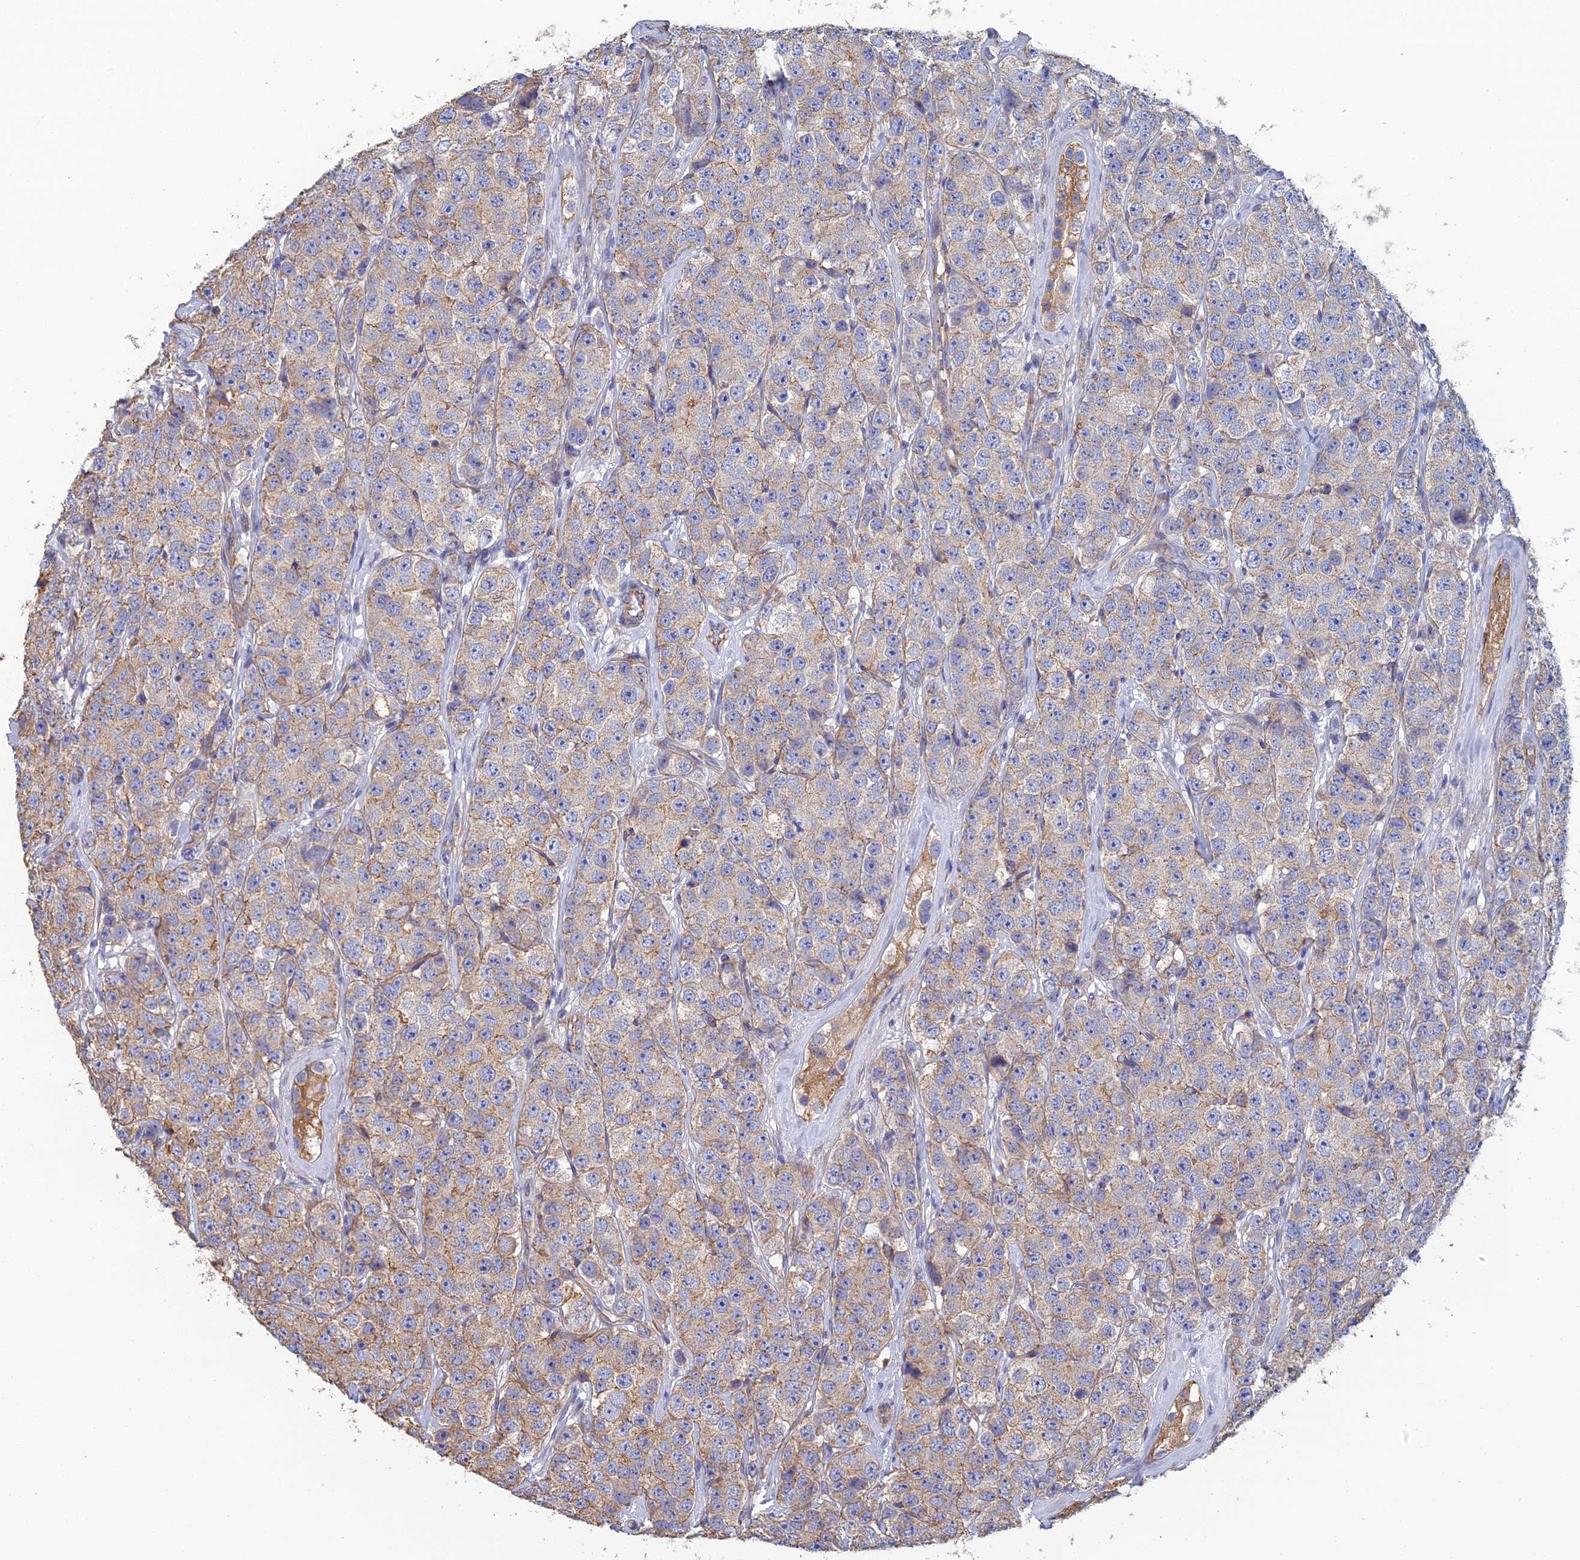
{"staining": {"intensity": "weak", "quantity": "25%-75%", "location": "cytoplasmic/membranous"}, "tissue": "testis cancer", "cell_type": "Tumor cells", "image_type": "cancer", "snomed": [{"axis": "morphology", "description": "Seminoma, NOS"}, {"axis": "topography", "description": "Testis"}], "caption": "A micrograph of human testis cancer (seminoma) stained for a protein displays weak cytoplasmic/membranous brown staining in tumor cells.", "gene": "PCDHA5", "patient": {"sex": "male", "age": 28}}